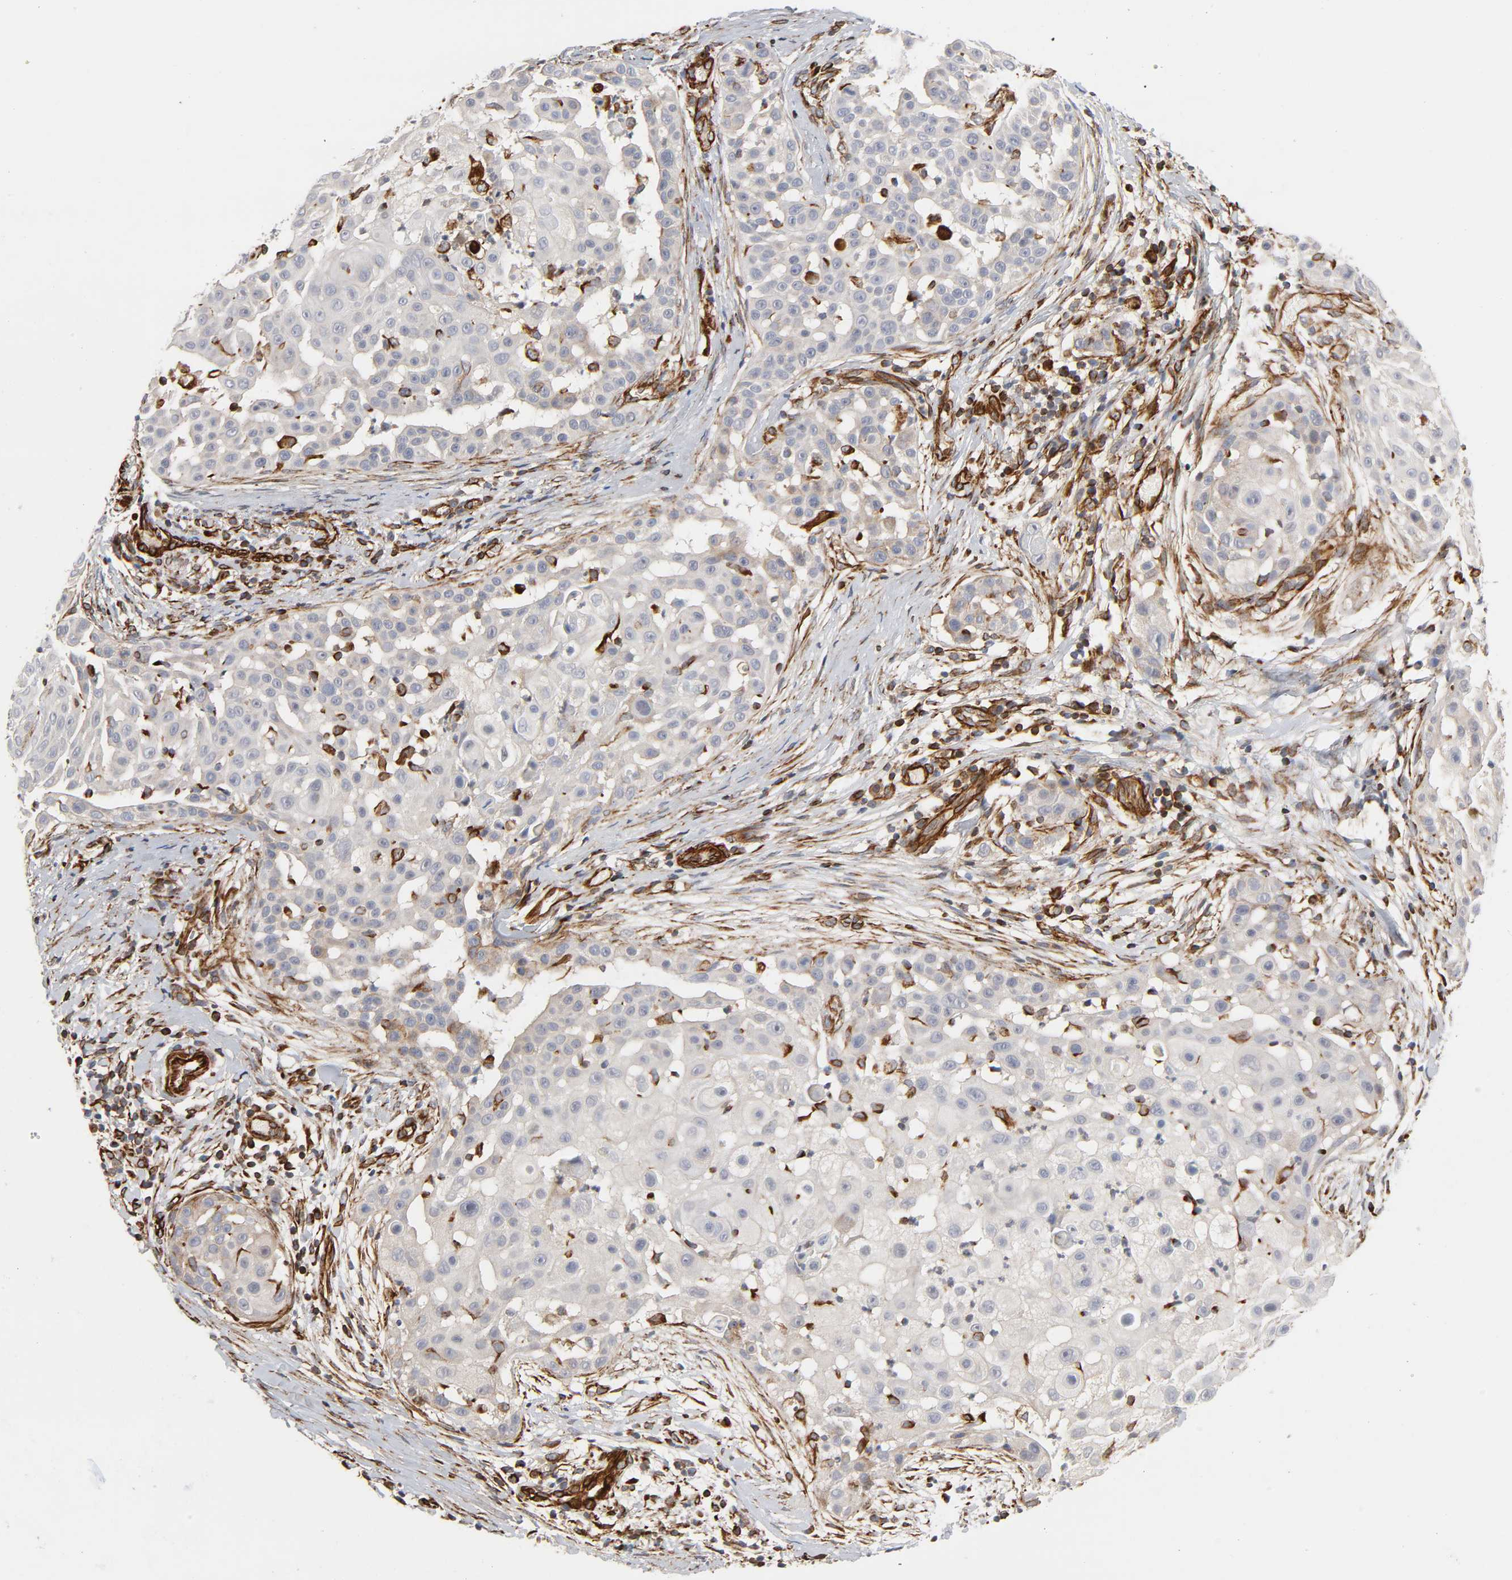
{"staining": {"intensity": "moderate", "quantity": "25%-75%", "location": "cytoplasmic/membranous"}, "tissue": "skin cancer", "cell_type": "Tumor cells", "image_type": "cancer", "snomed": [{"axis": "morphology", "description": "Squamous cell carcinoma, NOS"}, {"axis": "topography", "description": "Skin"}], "caption": "Moderate cytoplasmic/membranous expression for a protein is seen in approximately 25%-75% of tumor cells of skin cancer (squamous cell carcinoma) using immunohistochemistry (IHC).", "gene": "FAM118A", "patient": {"sex": "male", "age": 84}}